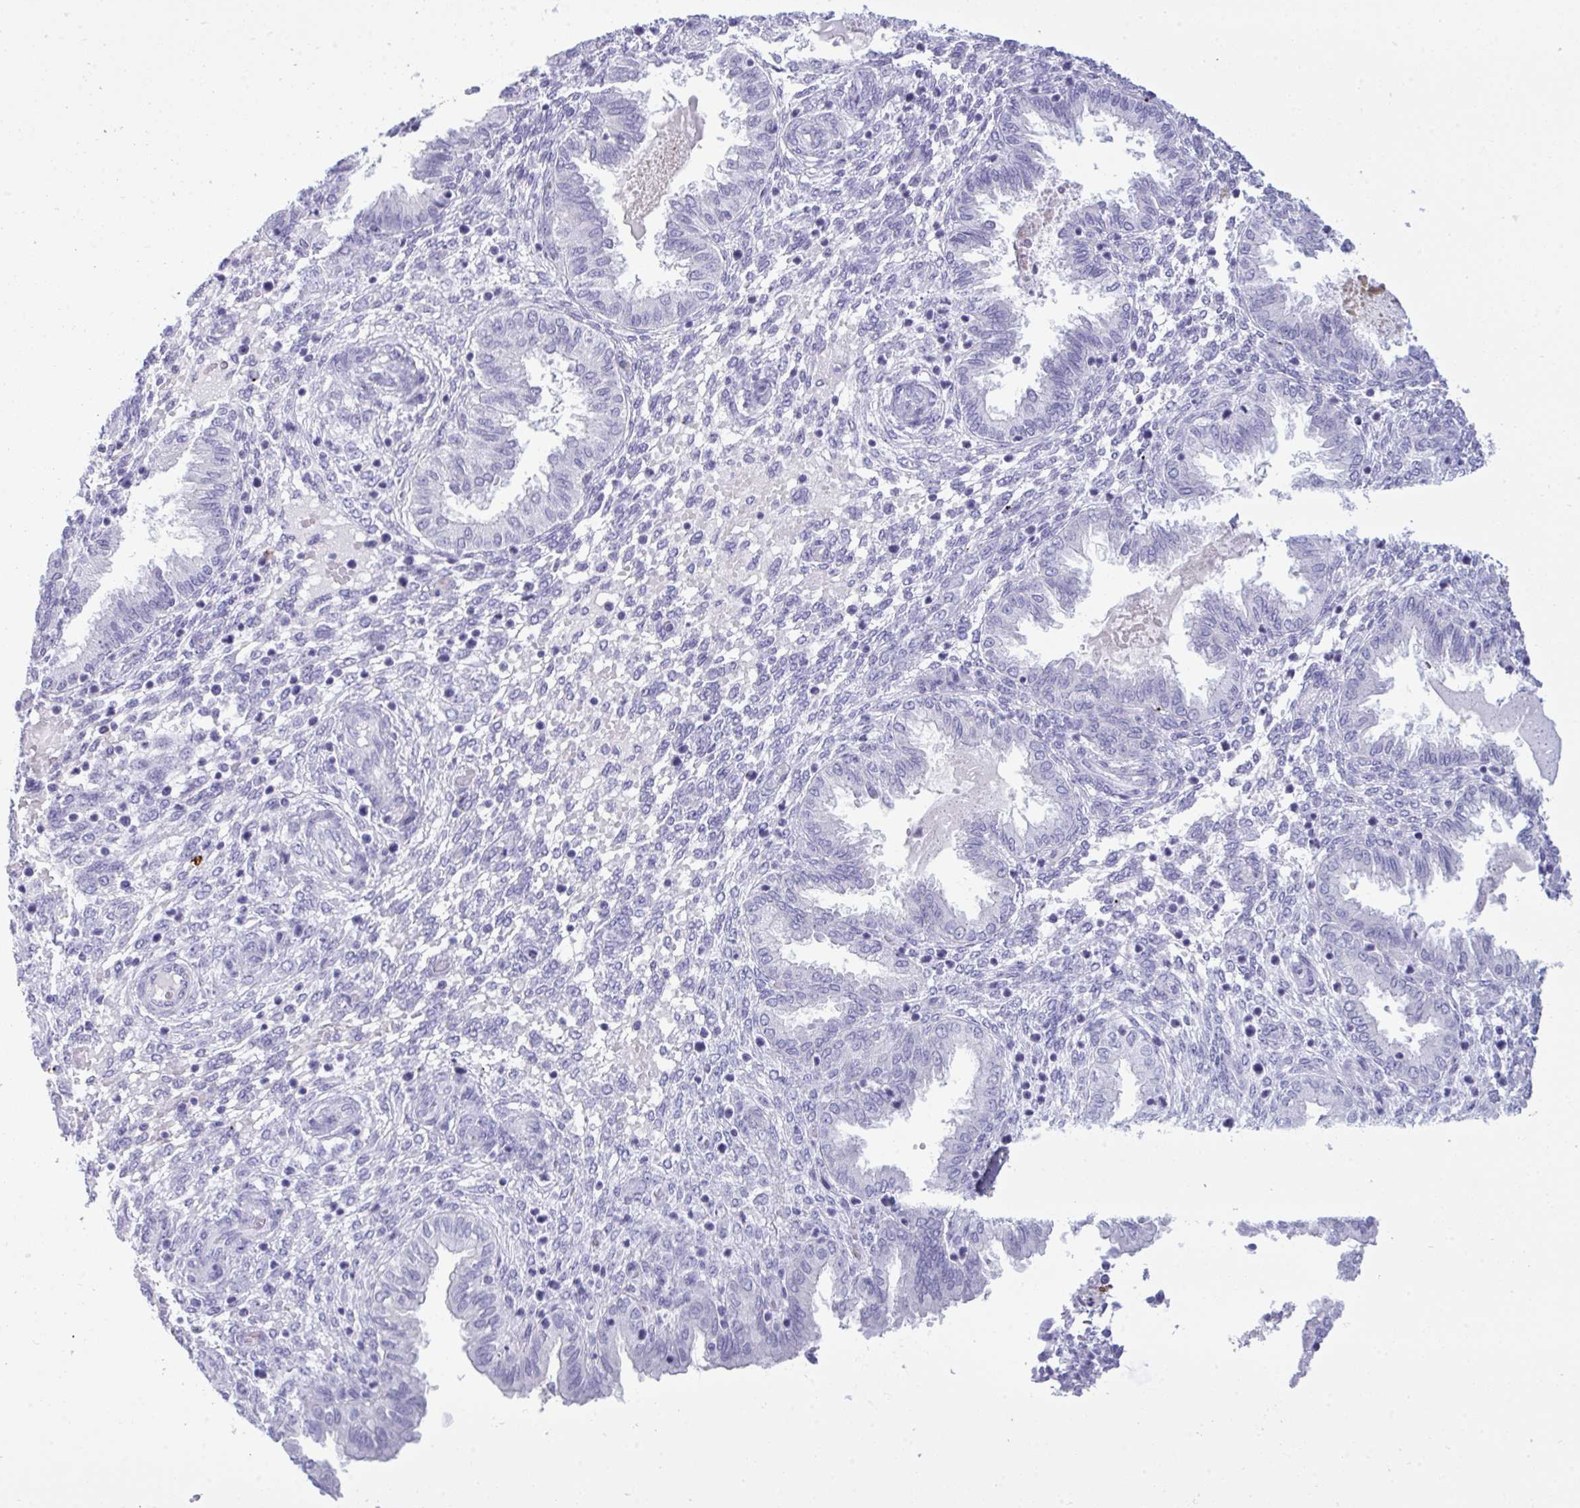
{"staining": {"intensity": "negative", "quantity": "none", "location": "none"}, "tissue": "endometrium", "cell_type": "Cells in endometrial stroma", "image_type": "normal", "snomed": [{"axis": "morphology", "description": "Normal tissue, NOS"}, {"axis": "topography", "description": "Endometrium"}], "caption": "Cells in endometrial stroma show no significant protein staining in unremarkable endometrium.", "gene": "ARHGAP42", "patient": {"sex": "female", "age": 33}}